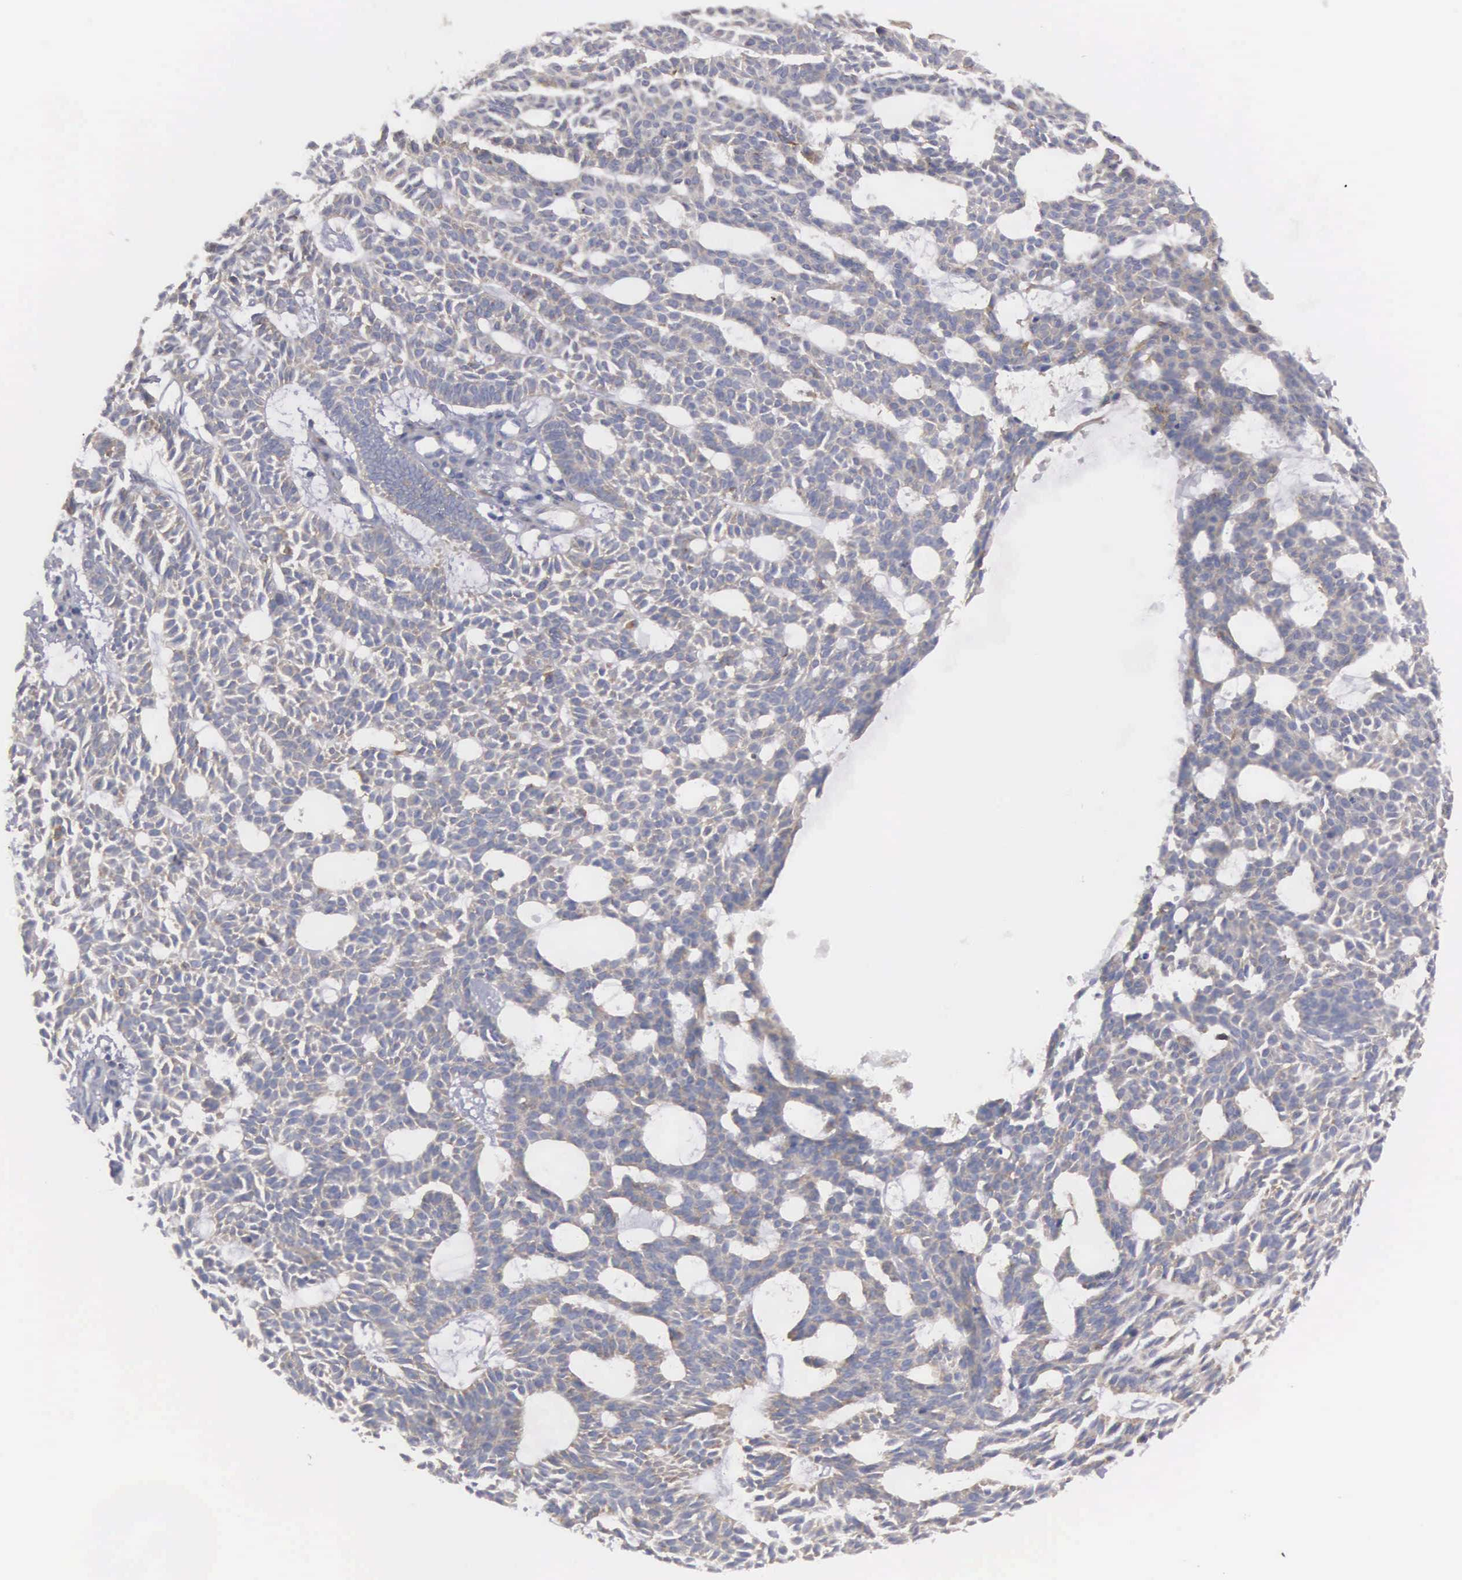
{"staining": {"intensity": "weak", "quantity": "25%-75%", "location": "cytoplasmic/membranous"}, "tissue": "skin cancer", "cell_type": "Tumor cells", "image_type": "cancer", "snomed": [{"axis": "morphology", "description": "Basal cell carcinoma"}, {"axis": "topography", "description": "Skin"}], "caption": "The photomicrograph demonstrates staining of skin cancer (basal cell carcinoma), revealing weak cytoplasmic/membranous protein expression (brown color) within tumor cells.", "gene": "CEP170B", "patient": {"sex": "male", "age": 75}}